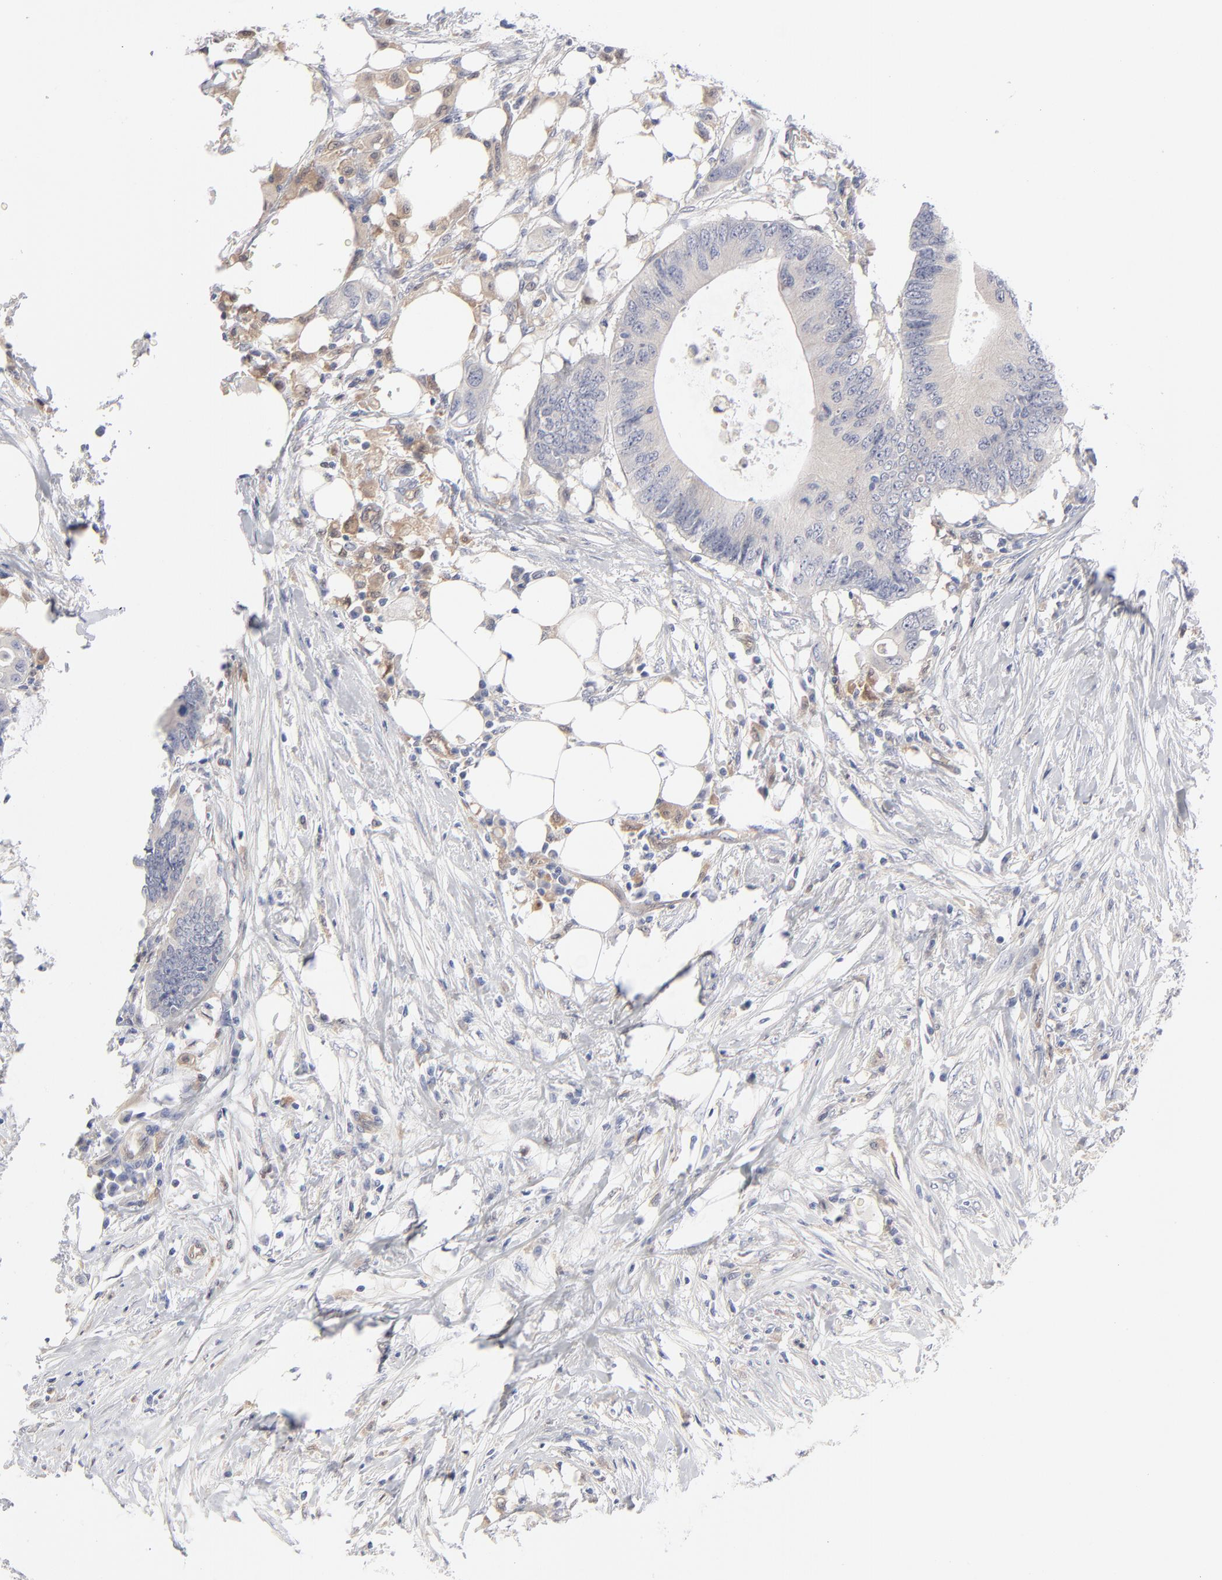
{"staining": {"intensity": "negative", "quantity": "none", "location": "none"}, "tissue": "colorectal cancer", "cell_type": "Tumor cells", "image_type": "cancer", "snomed": [{"axis": "morphology", "description": "Adenocarcinoma, NOS"}, {"axis": "topography", "description": "Colon"}], "caption": "There is no significant expression in tumor cells of adenocarcinoma (colorectal).", "gene": "ARRB1", "patient": {"sex": "male", "age": 71}}